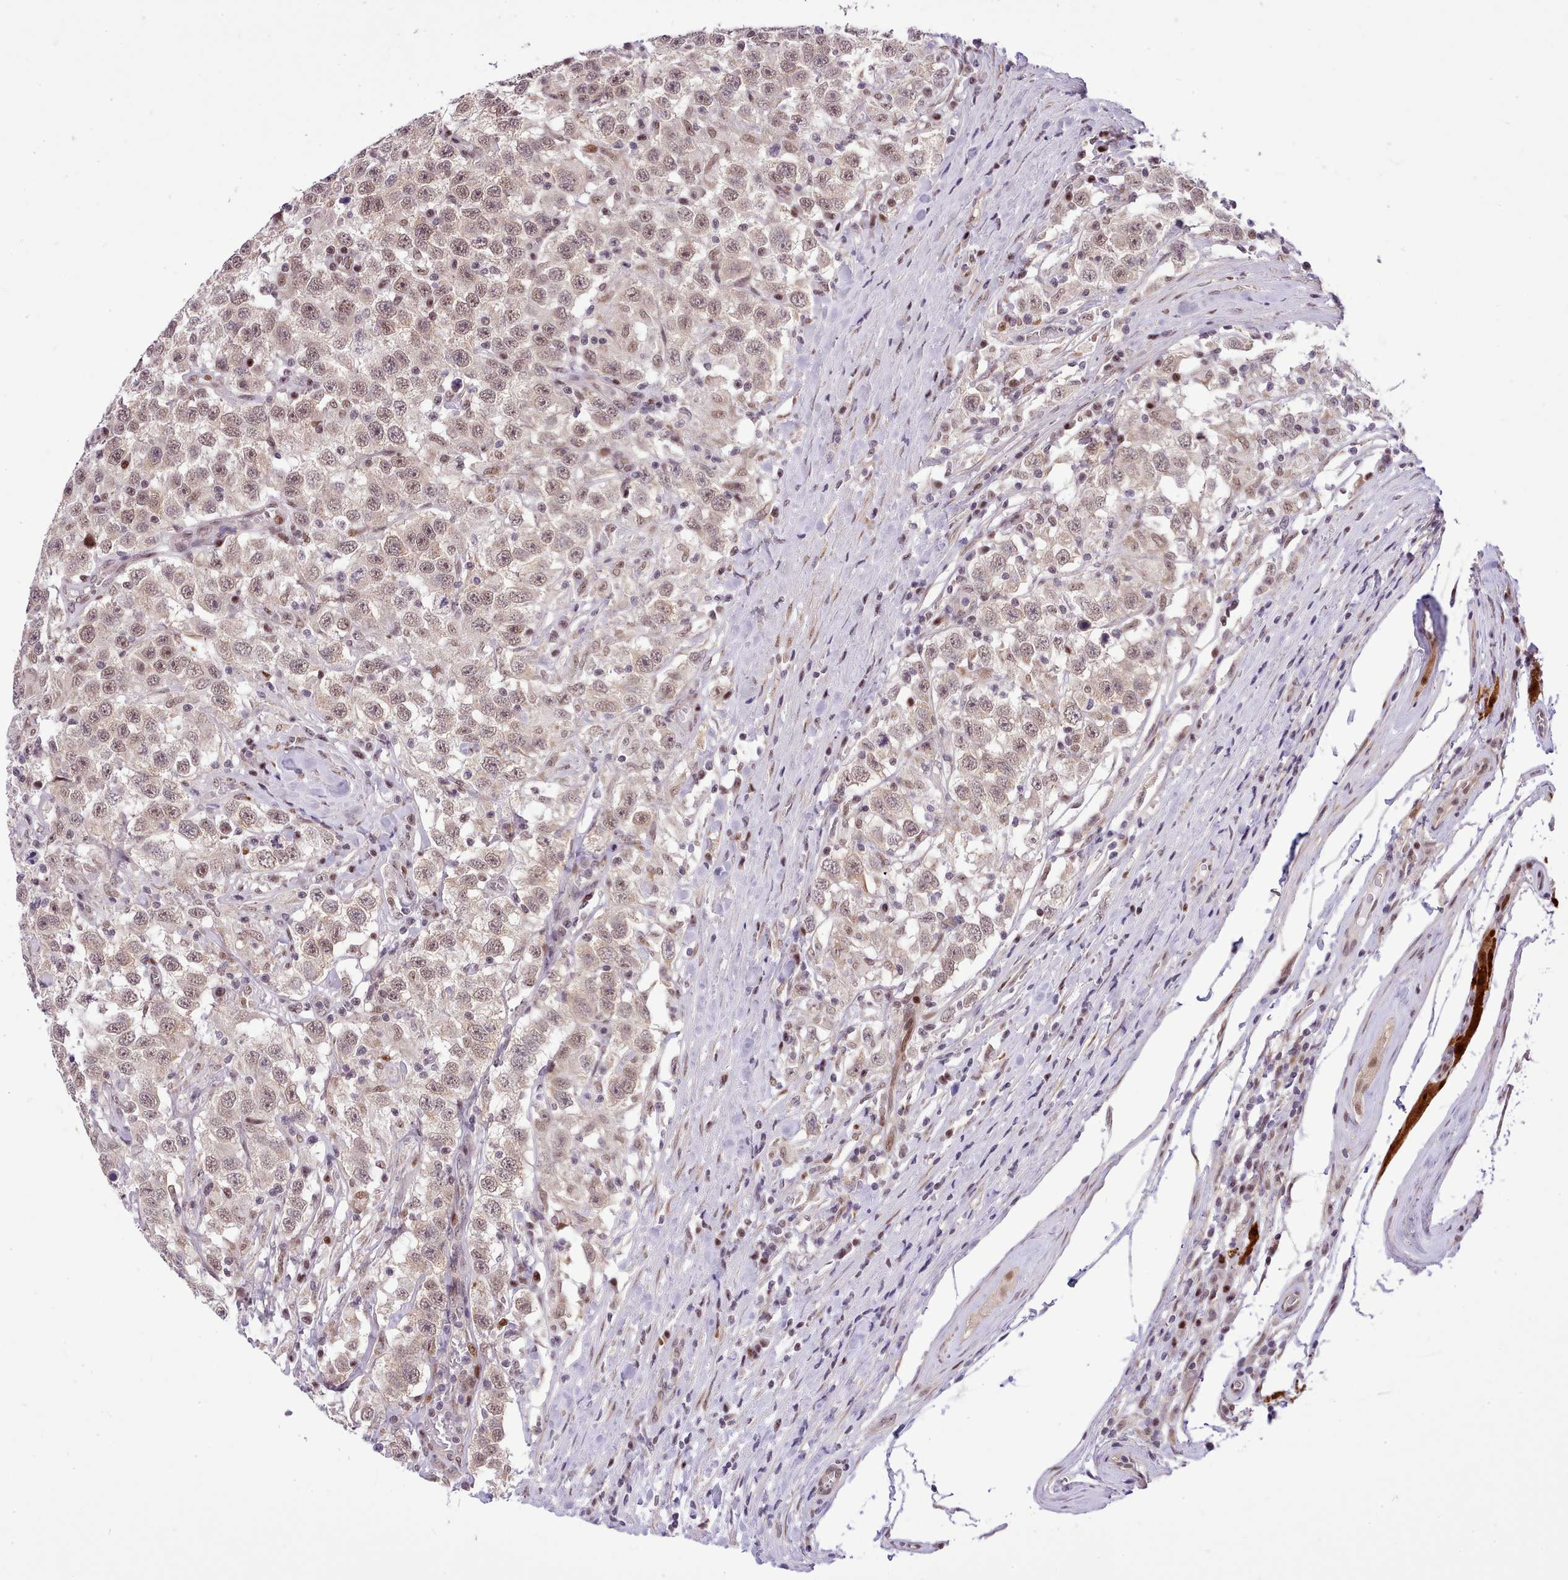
{"staining": {"intensity": "weak", "quantity": ">75%", "location": "nuclear"}, "tissue": "testis cancer", "cell_type": "Tumor cells", "image_type": "cancer", "snomed": [{"axis": "morphology", "description": "Seminoma, NOS"}, {"axis": "topography", "description": "Testis"}], "caption": "IHC (DAB (3,3'-diaminobenzidine)) staining of human testis cancer reveals weak nuclear protein positivity in approximately >75% of tumor cells. (Brightfield microscopy of DAB IHC at high magnification).", "gene": "HOXB7", "patient": {"sex": "male", "age": 41}}